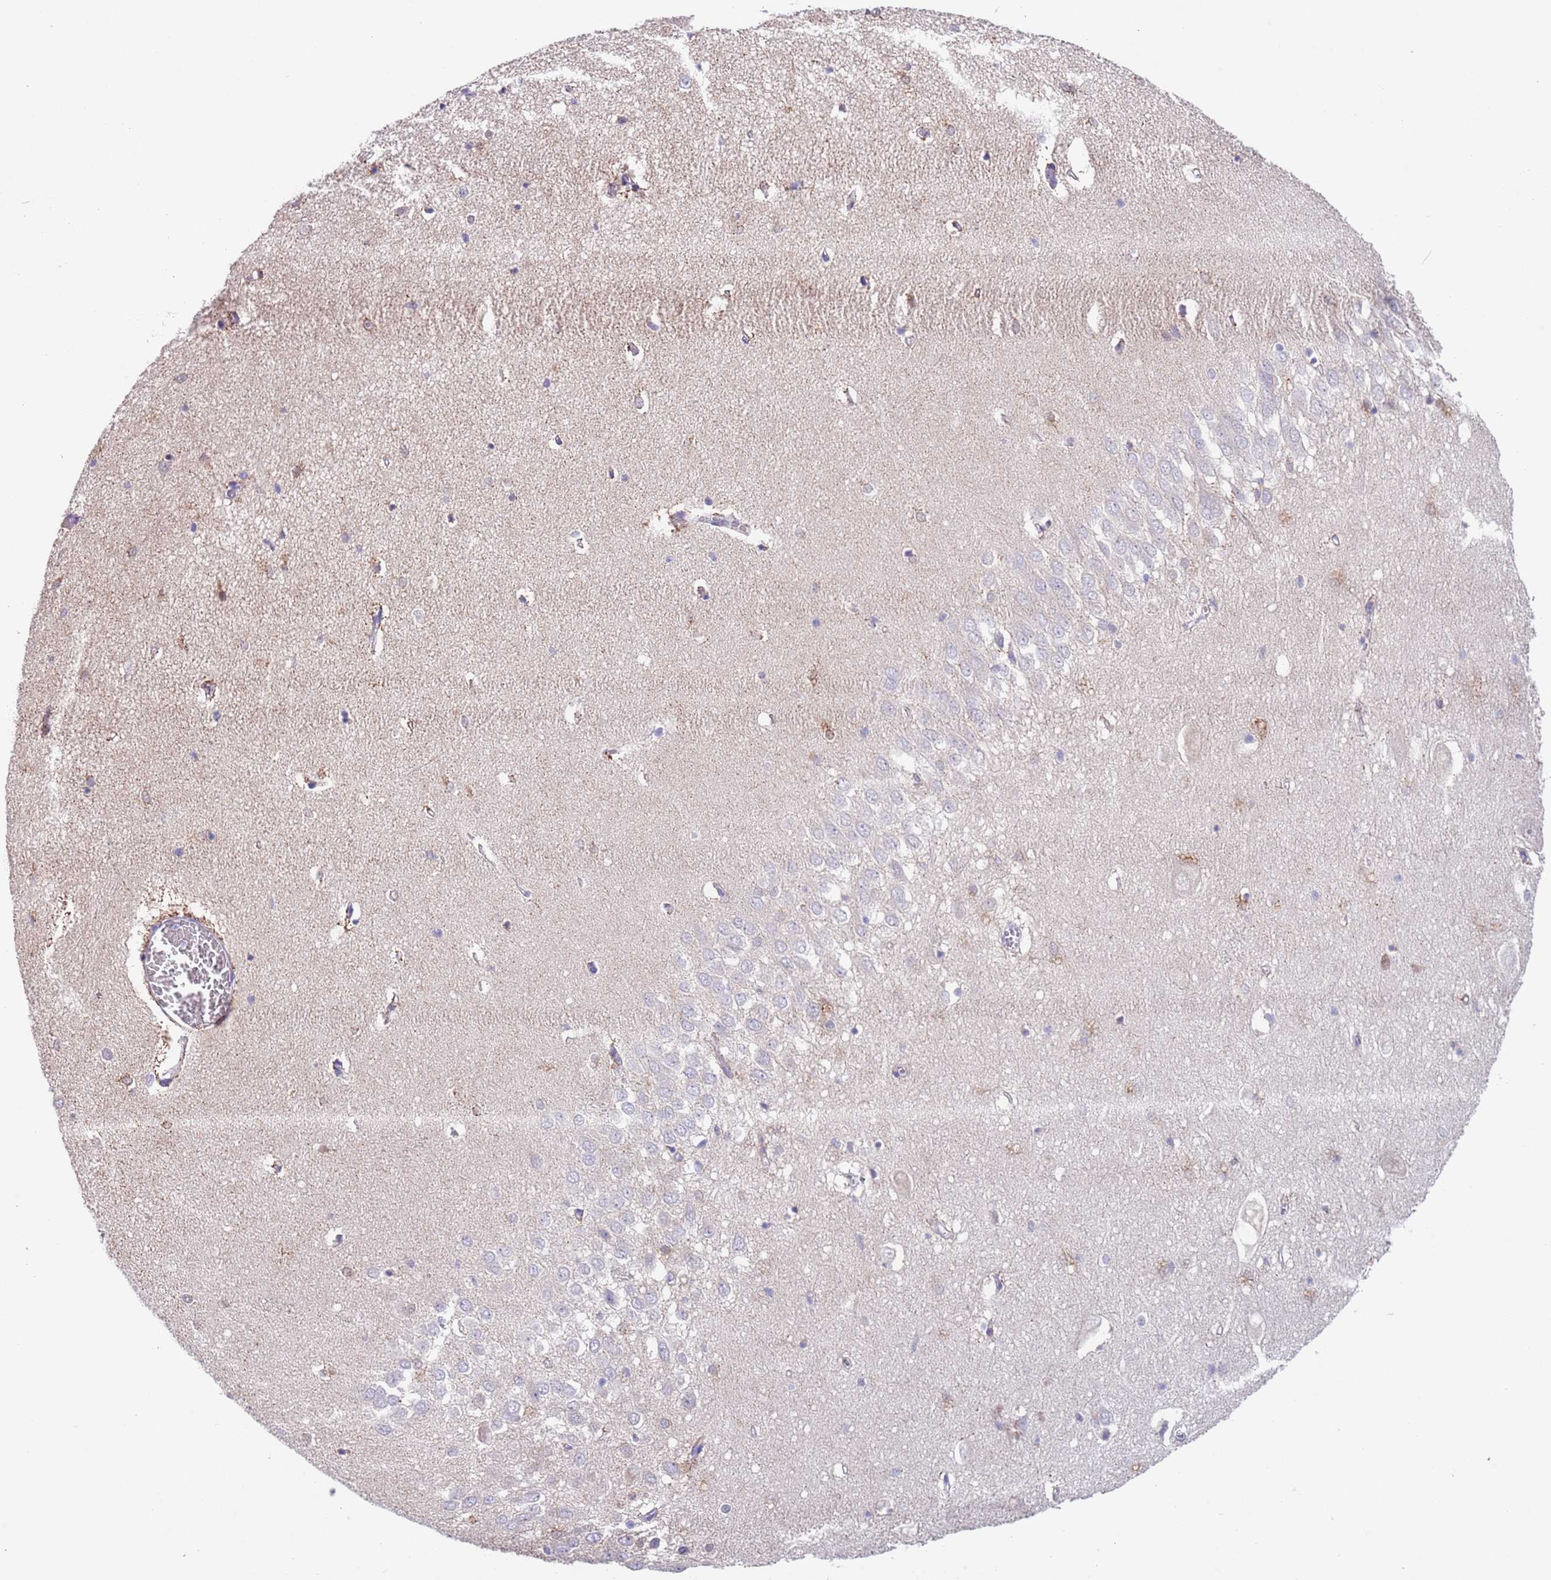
{"staining": {"intensity": "negative", "quantity": "none", "location": "none"}, "tissue": "hippocampus", "cell_type": "Glial cells", "image_type": "normal", "snomed": [{"axis": "morphology", "description": "Normal tissue, NOS"}, {"axis": "topography", "description": "Hippocampus"}], "caption": "Histopathology image shows no significant protein positivity in glial cells of normal hippocampus.", "gene": "SPIRE2", "patient": {"sex": "female", "age": 64}}